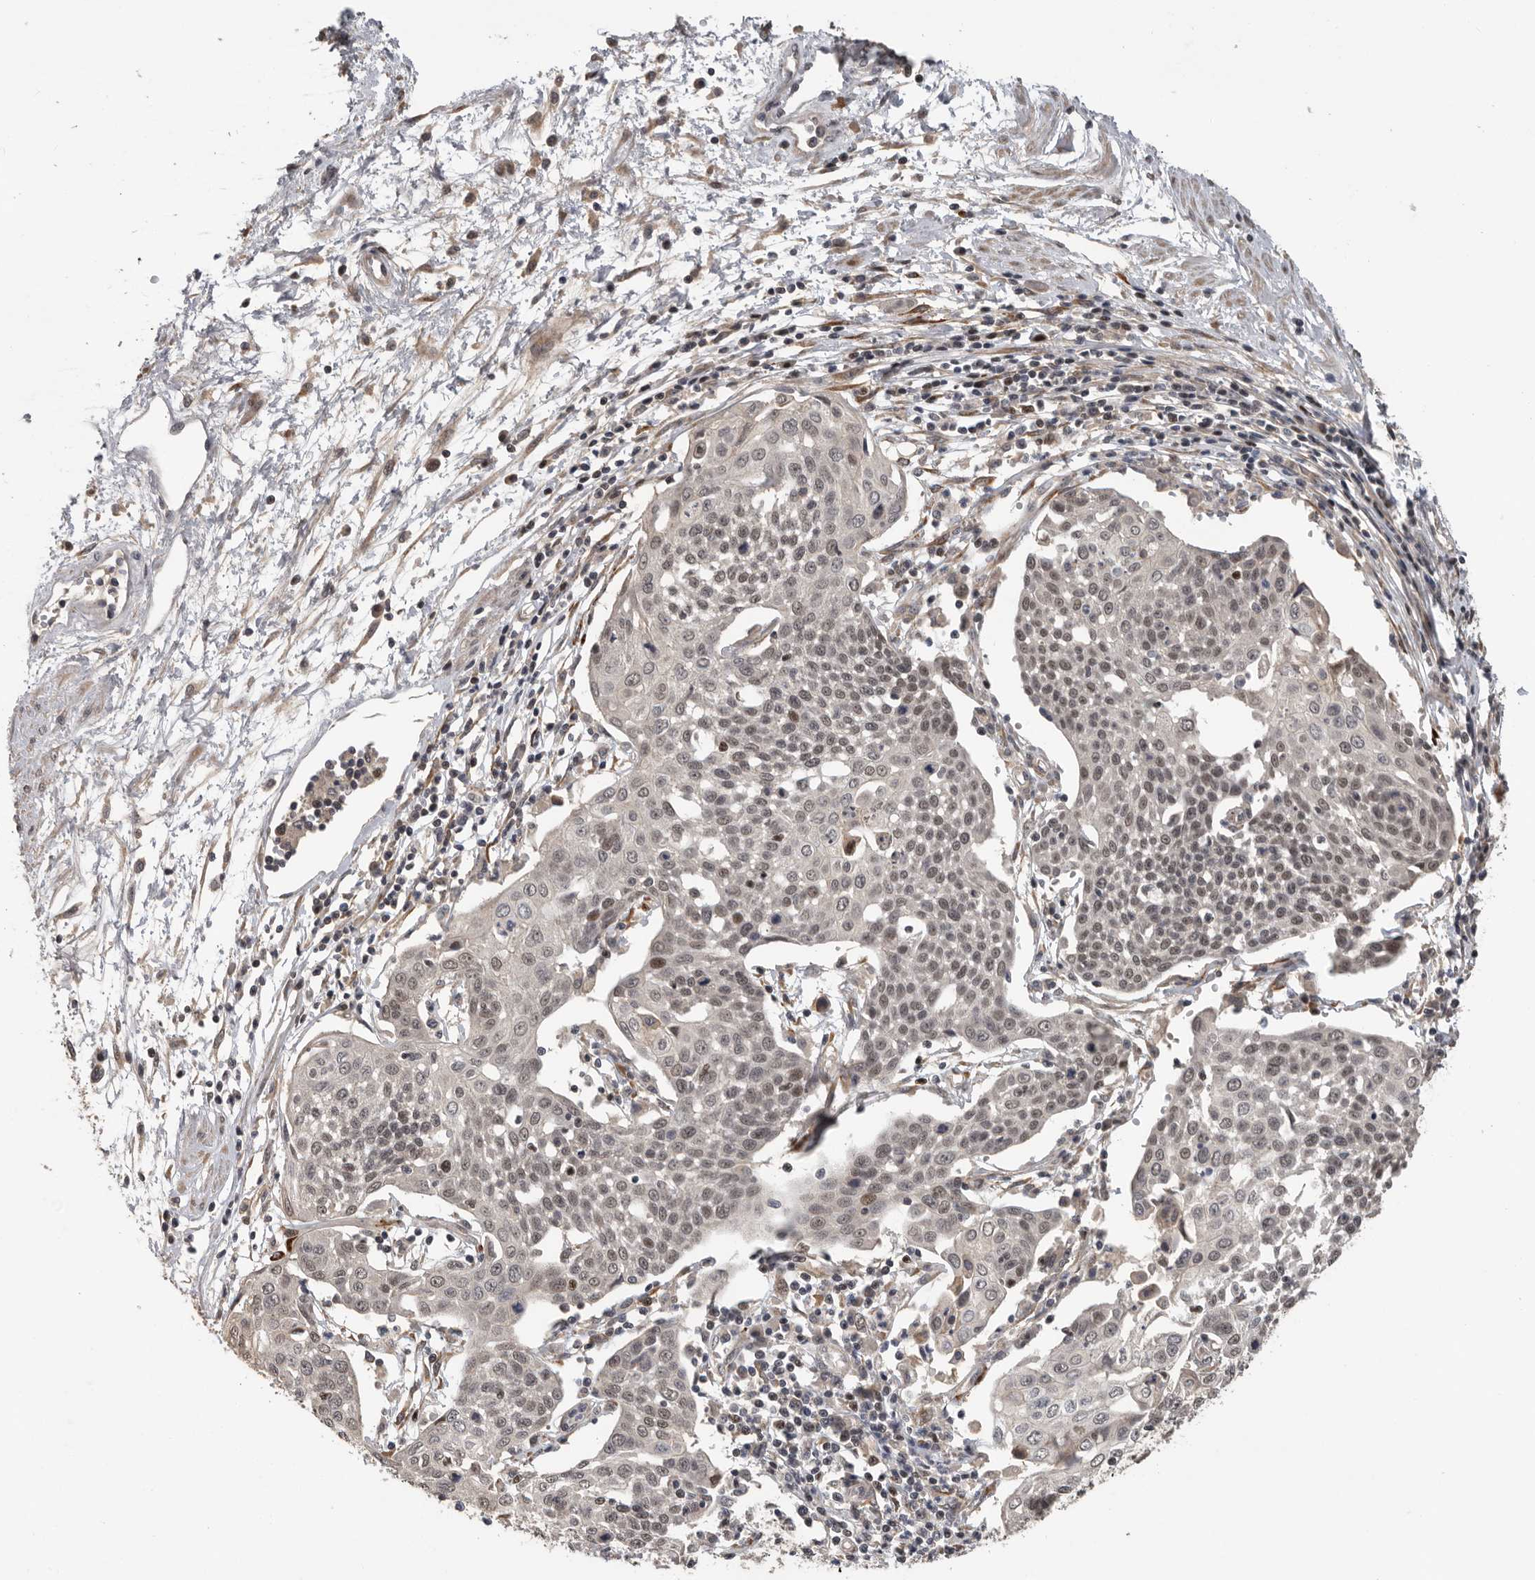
{"staining": {"intensity": "weak", "quantity": "25%-75%", "location": "nuclear"}, "tissue": "cervical cancer", "cell_type": "Tumor cells", "image_type": "cancer", "snomed": [{"axis": "morphology", "description": "Squamous cell carcinoma, NOS"}, {"axis": "topography", "description": "Cervix"}], "caption": "Protein analysis of cervical cancer tissue demonstrates weak nuclear positivity in approximately 25%-75% of tumor cells. (IHC, brightfield microscopy, high magnification).", "gene": "HENMT1", "patient": {"sex": "female", "age": 34}}